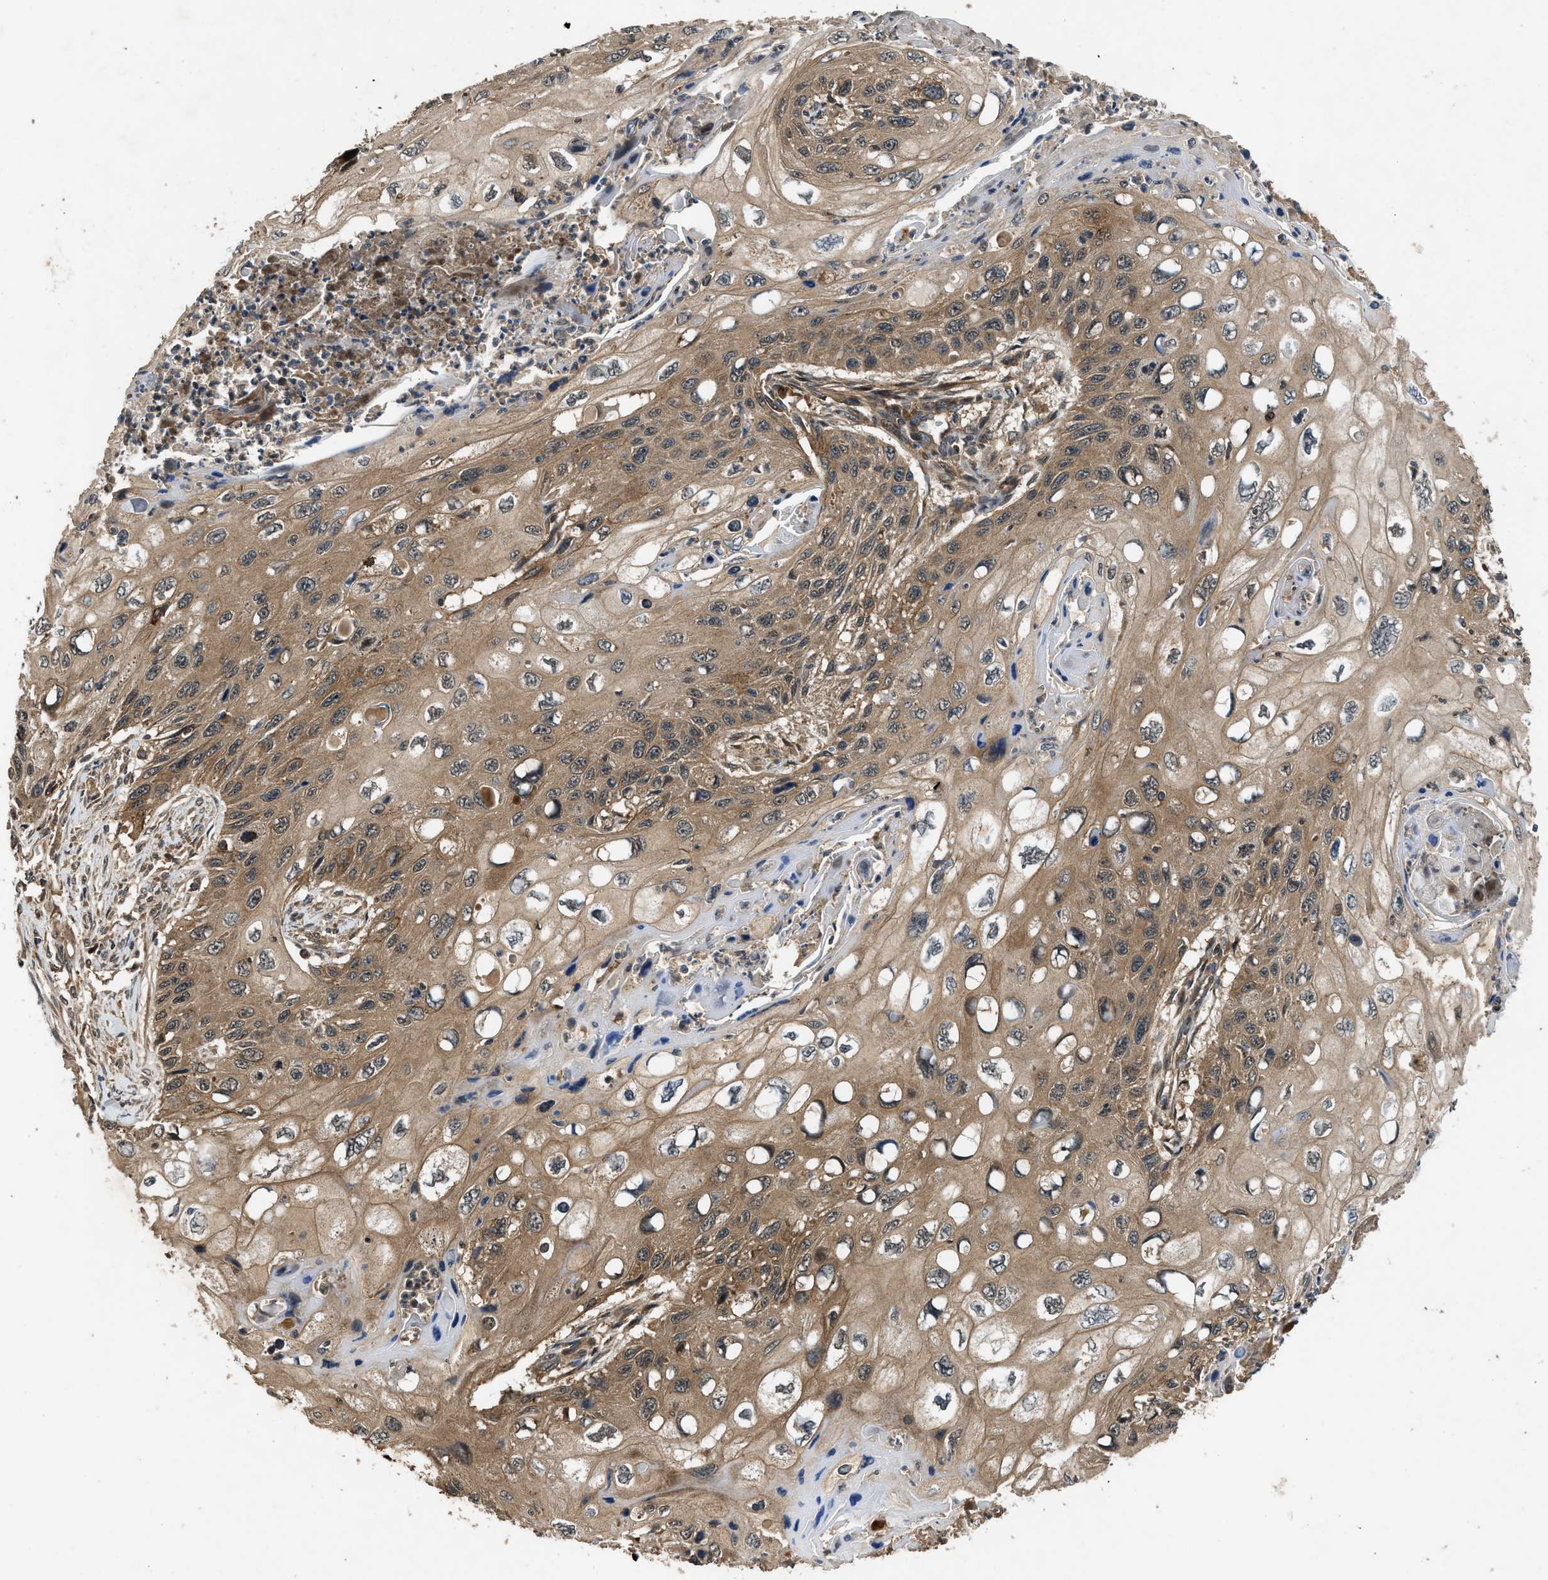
{"staining": {"intensity": "moderate", "quantity": ">75%", "location": "cytoplasmic/membranous"}, "tissue": "cervical cancer", "cell_type": "Tumor cells", "image_type": "cancer", "snomed": [{"axis": "morphology", "description": "Squamous cell carcinoma, NOS"}, {"axis": "topography", "description": "Cervix"}], "caption": "Cervical squamous cell carcinoma stained with DAB (3,3'-diaminobenzidine) immunohistochemistry (IHC) shows medium levels of moderate cytoplasmic/membranous expression in about >75% of tumor cells. The staining was performed using DAB to visualize the protein expression in brown, while the nuclei were stained in blue with hematoxylin (Magnification: 20x).", "gene": "RPS6KB1", "patient": {"sex": "female", "age": 70}}